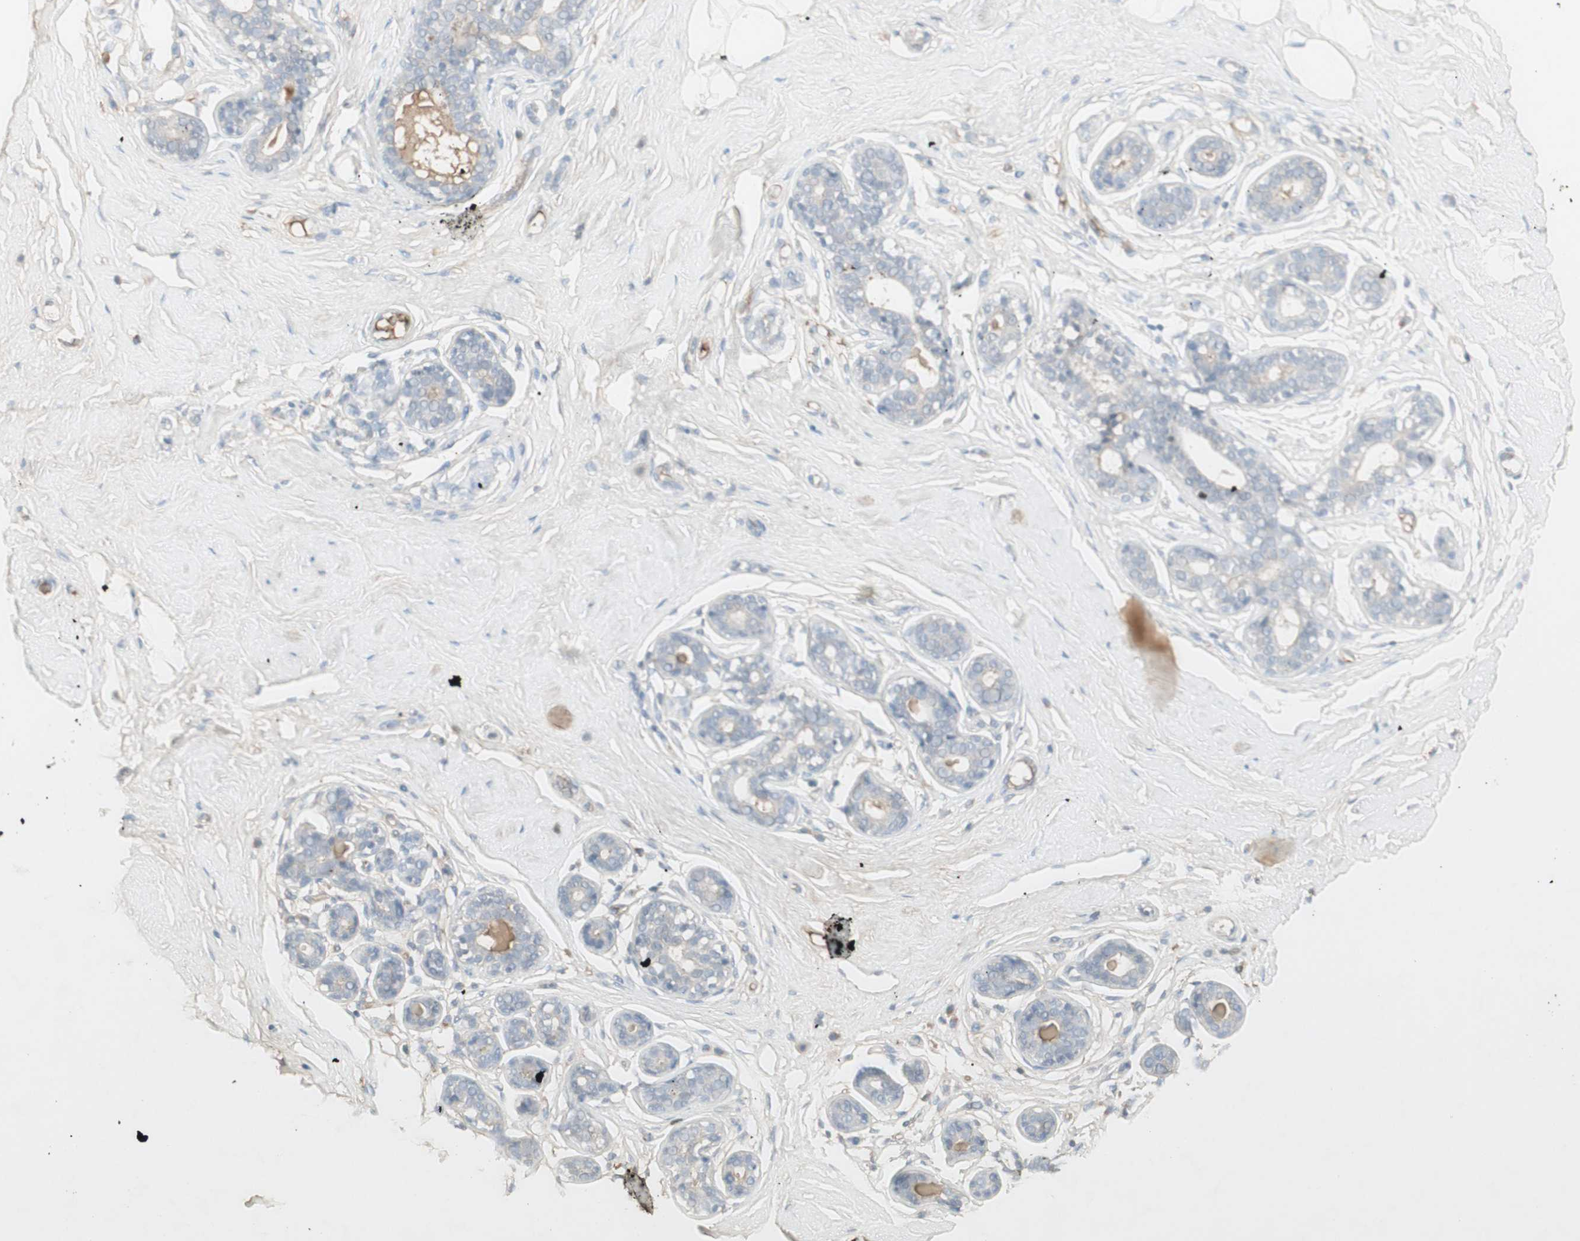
{"staining": {"intensity": "negative", "quantity": "none", "location": "none"}, "tissue": "breast", "cell_type": "Adipocytes", "image_type": "normal", "snomed": [{"axis": "morphology", "description": "Normal tissue, NOS"}, {"axis": "topography", "description": "Breast"}], "caption": "This is an IHC photomicrograph of unremarkable human breast. There is no expression in adipocytes.", "gene": "IFNG", "patient": {"sex": "female", "age": 23}}